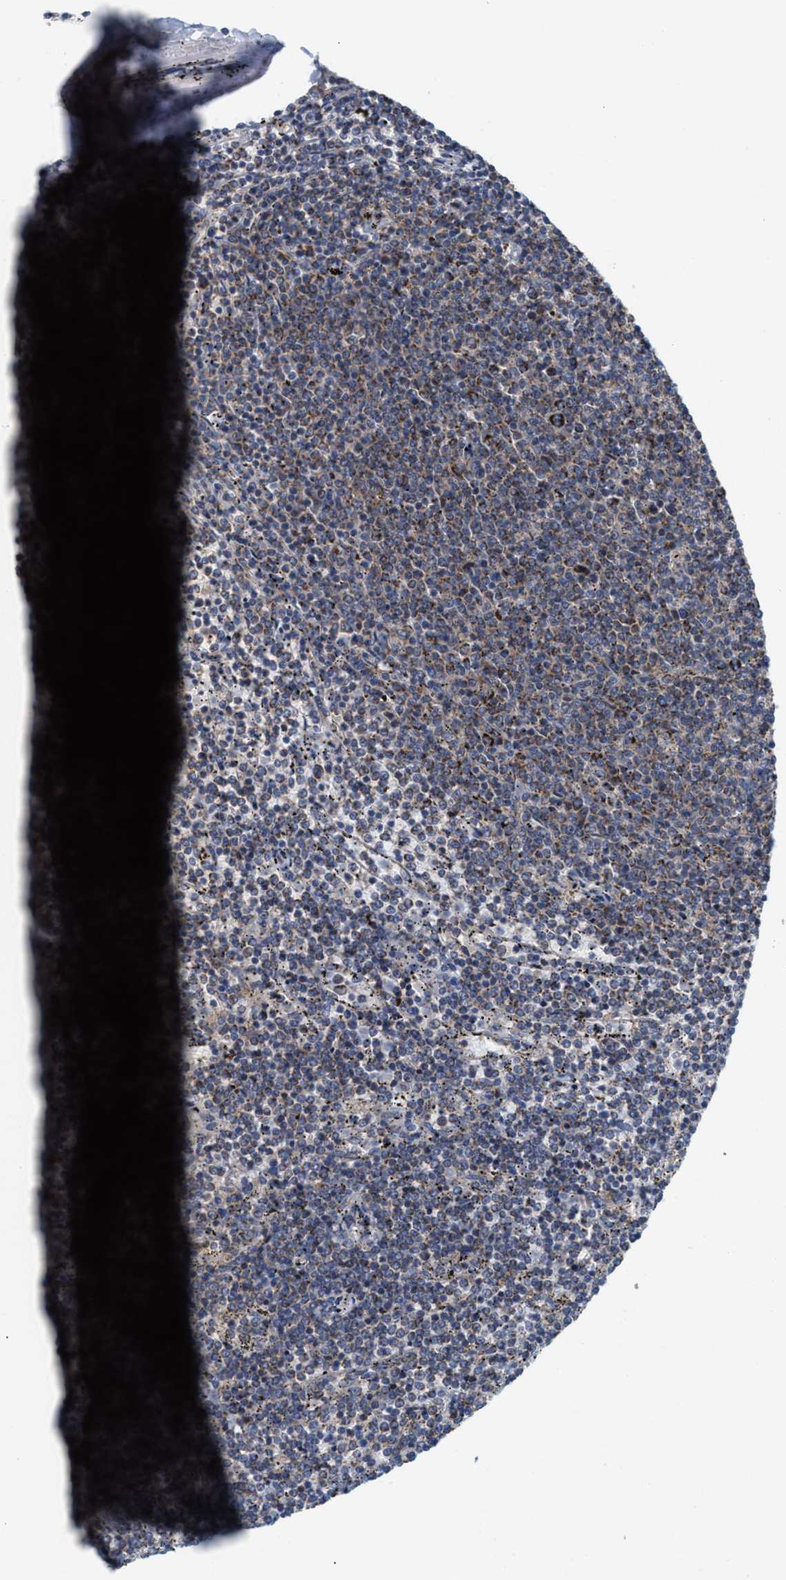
{"staining": {"intensity": "weak", "quantity": ">75%", "location": "cytoplasmic/membranous"}, "tissue": "lymphoma", "cell_type": "Tumor cells", "image_type": "cancer", "snomed": [{"axis": "morphology", "description": "Malignant lymphoma, non-Hodgkin's type, Low grade"}, {"axis": "topography", "description": "Spleen"}], "caption": "Protein staining displays weak cytoplasmic/membranous positivity in about >75% of tumor cells in lymphoma.", "gene": "MRM1", "patient": {"sex": "female", "age": 50}}